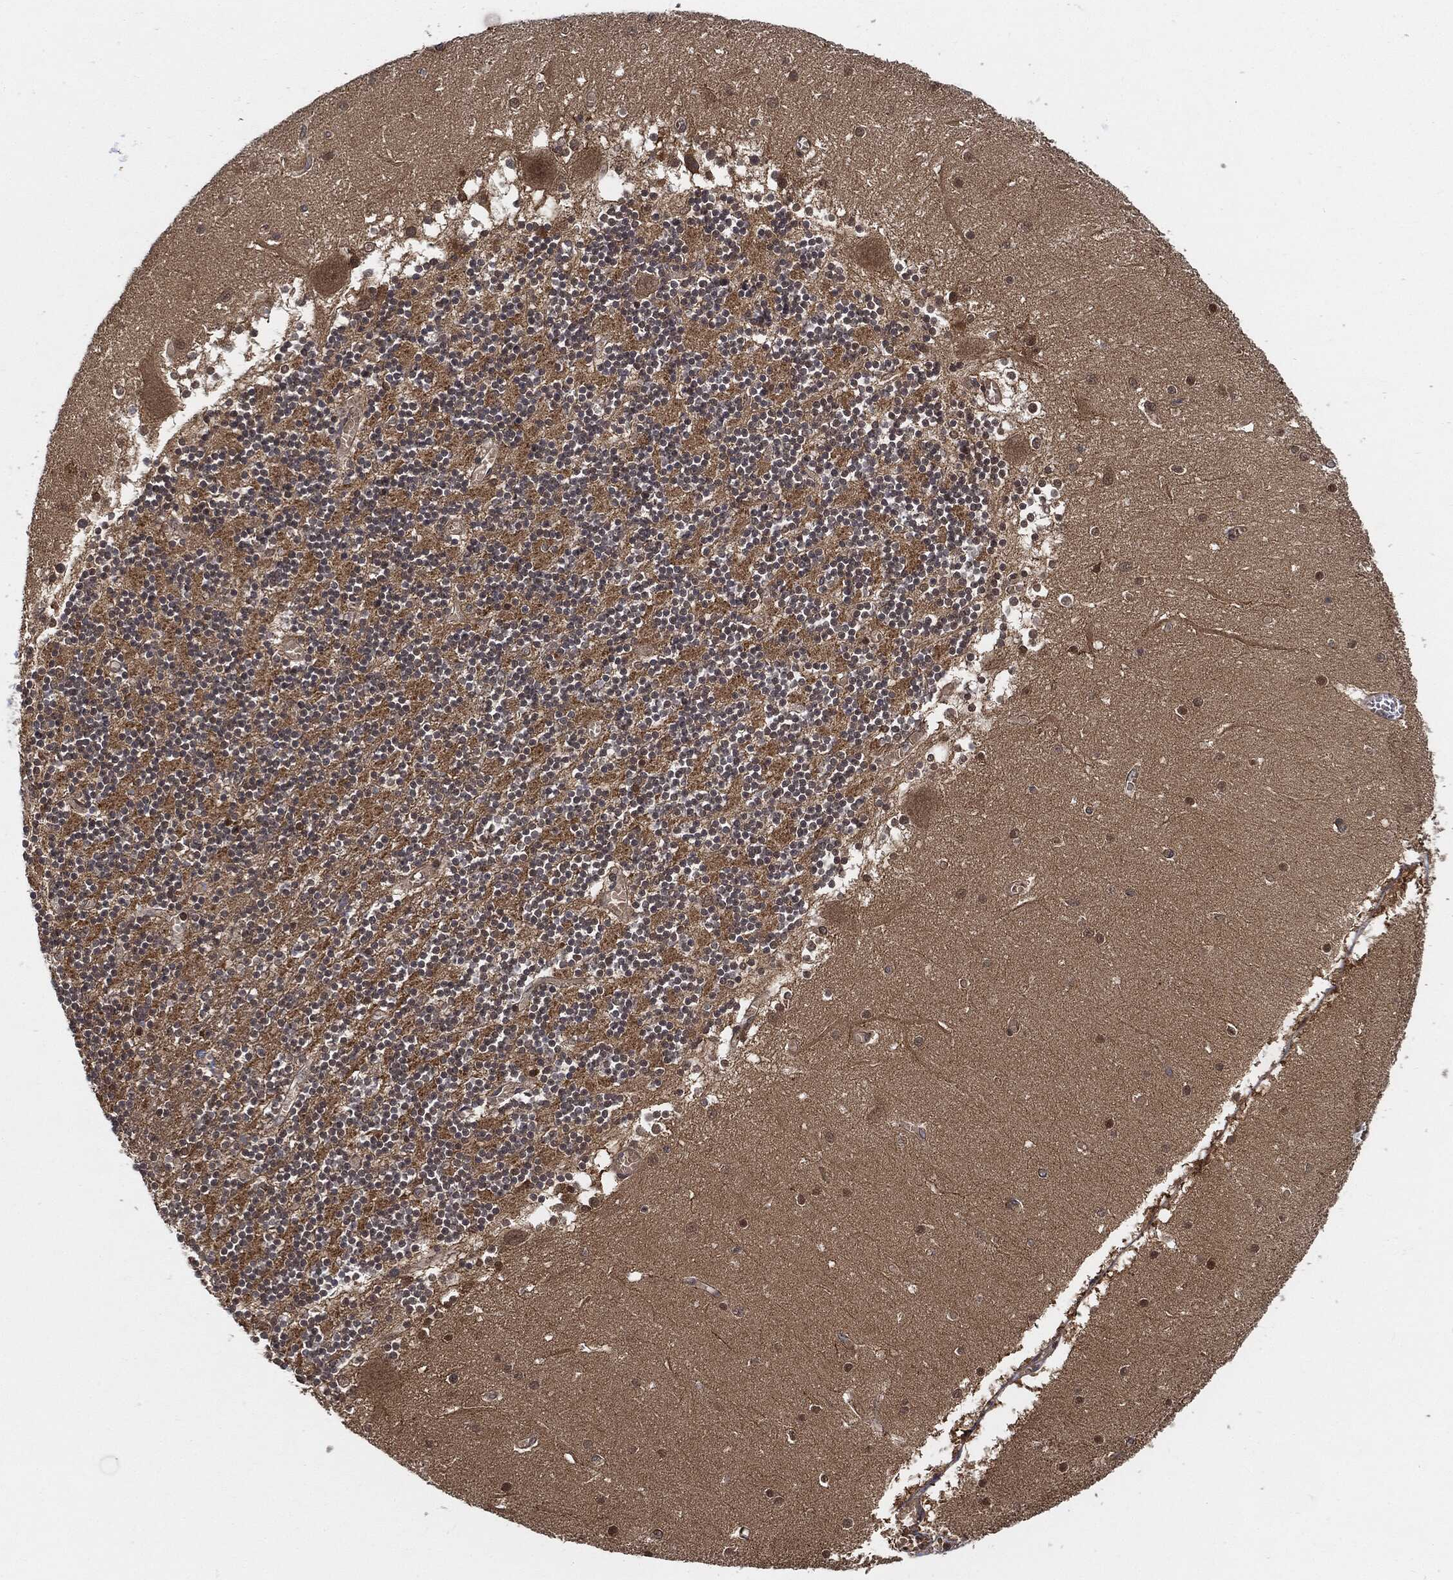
{"staining": {"intensity": "moderate", "quantity": "<25%", "location": "nuclear"}, "tissue": "cerebellum", "cell_type": "Cells in granular layer", "image_type": "normal", "snomed": [{"axis": "morphology", "description": "Normal tissue, NOS"}, {"axis": "topography", "description": "Cerebellum"}], "caption": "Immunohistochemistry (IHC) (DAB) staining of normal human cerebellum exhibits moderate nuclear protein expression in approximately <25% of cells in granular layer. The staining was performed using DAB (3,3'-diaminobenzidine), with brown indicating positive protein expression. Nuclei are stained blue with hematoxylin.", "gene": "CUTA", "patient": {"sex": "female", "age": 28}}